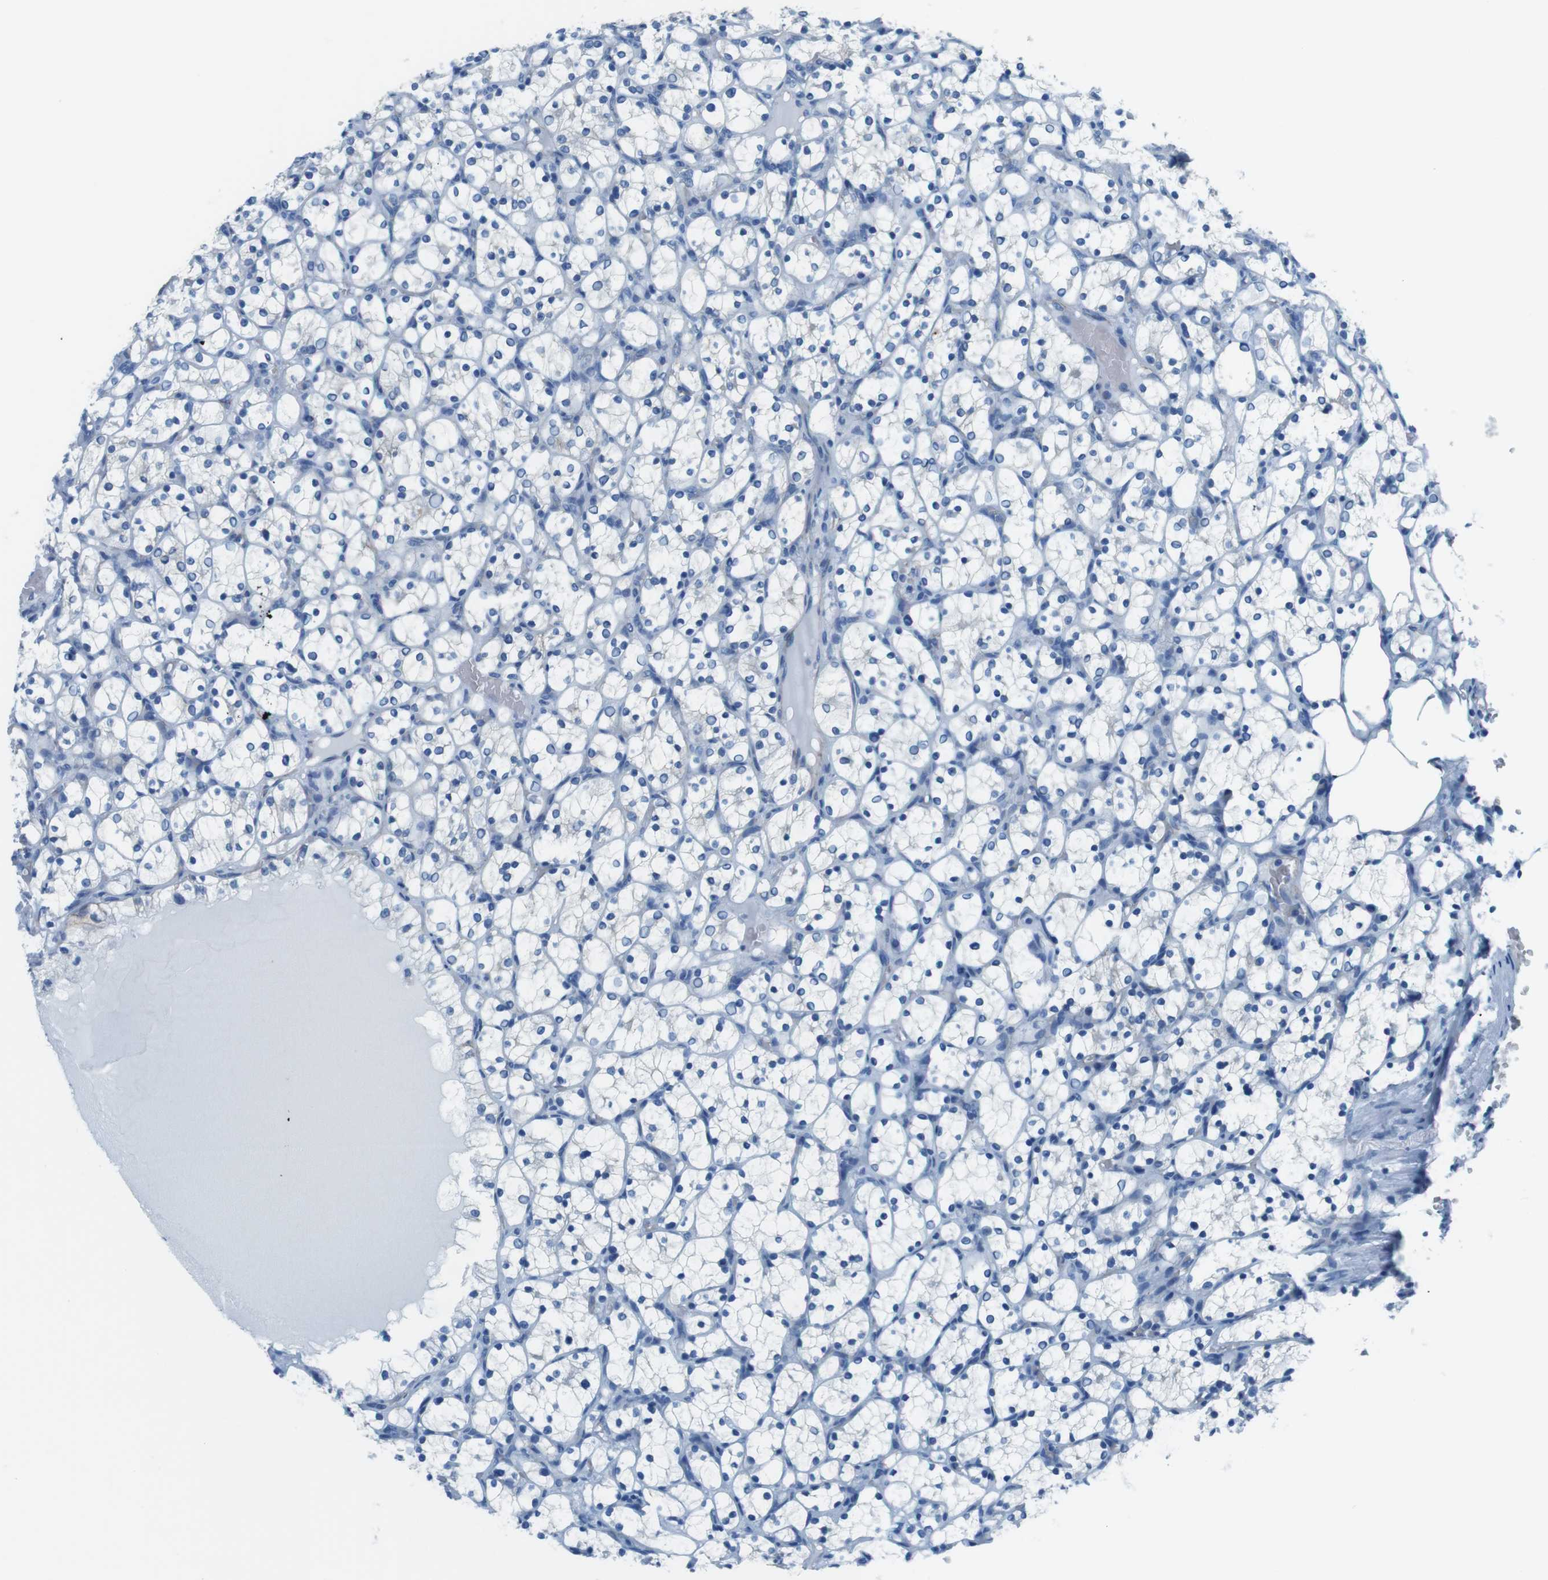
{"staining": {"intensity": "negative", "quantity": "none", "location": "none"}, "tissue": "renal cancer", "cell_type": "Tumor cells", "image_type": "cancer", "snomed": [{"axis": "morphology", "description": "Adenocarcinoma, NOS"}, {"axis": "topography", "description": "Kidney"}], "caption": "High magnification brightfield microscopy of renal adenocarcinoma stained with DAB (brown) and counterstained with hematoxylin (blue): tumor cells show no significant positivity.", "gene": "SLC6A6", "patient": {"sex": "female", "age": 69}}